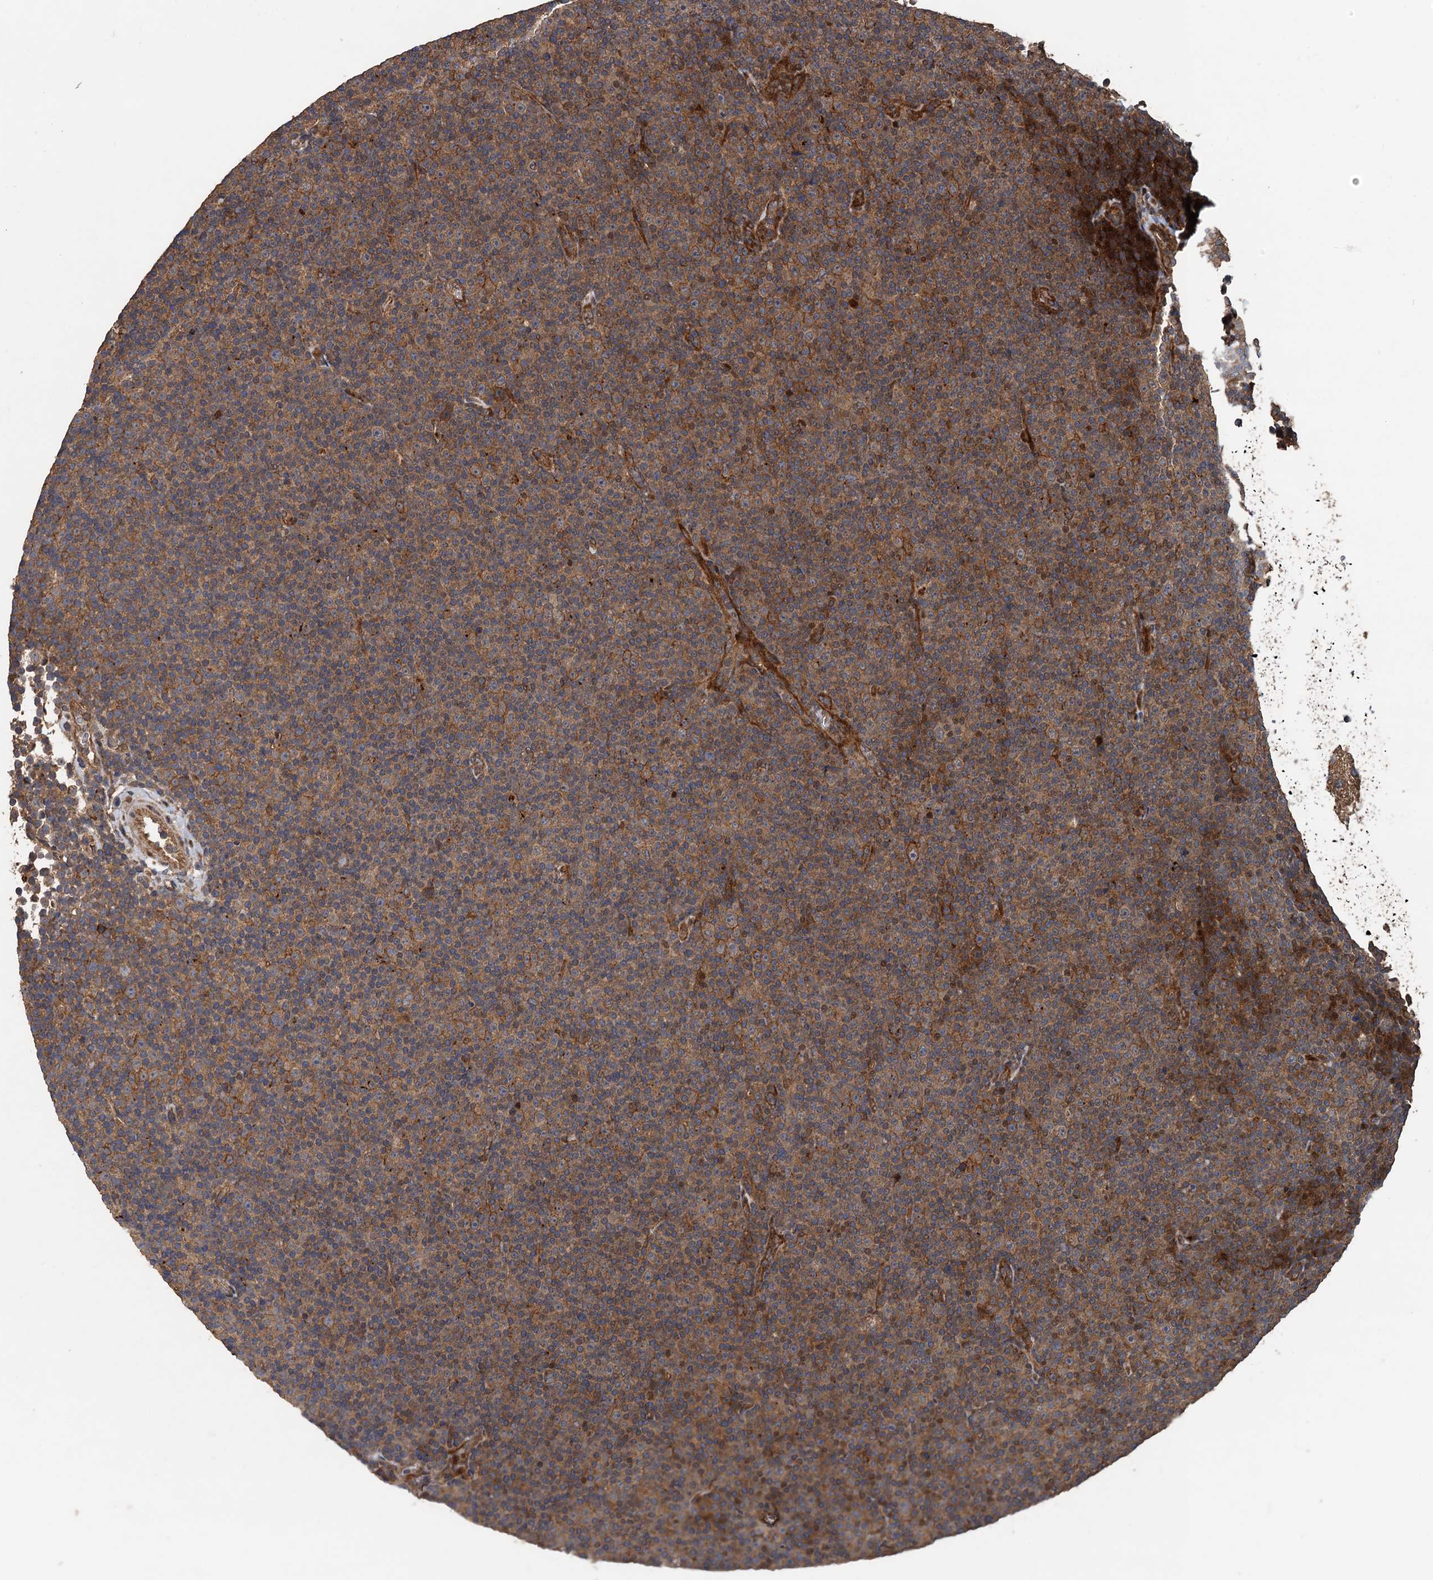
{"staining": {"intensity": "moderate", "quantity": ">75%", "location": "cytoplasmic/membranous"}, "tissue": "lymphoma", "cell_type": "Tumor cells", "image_type": "cancer", "snomed": [{"axis": "morphology", "description": "Malignant lymphoma, non-Hodgkin's type, Low grade"}, {"axis": "topography", "description": "Lymph node"}], "caption": "Lymphoma was stained to show a protein in brown. There is medium levels of moderate cytoplasmic/membranous staining in about >75% of tumor cells. (DAB = brown stain, brightfield microscopy at high magnification).", "gene": "TMEM39B", "patient": {"sex": "female", "age": 67}}